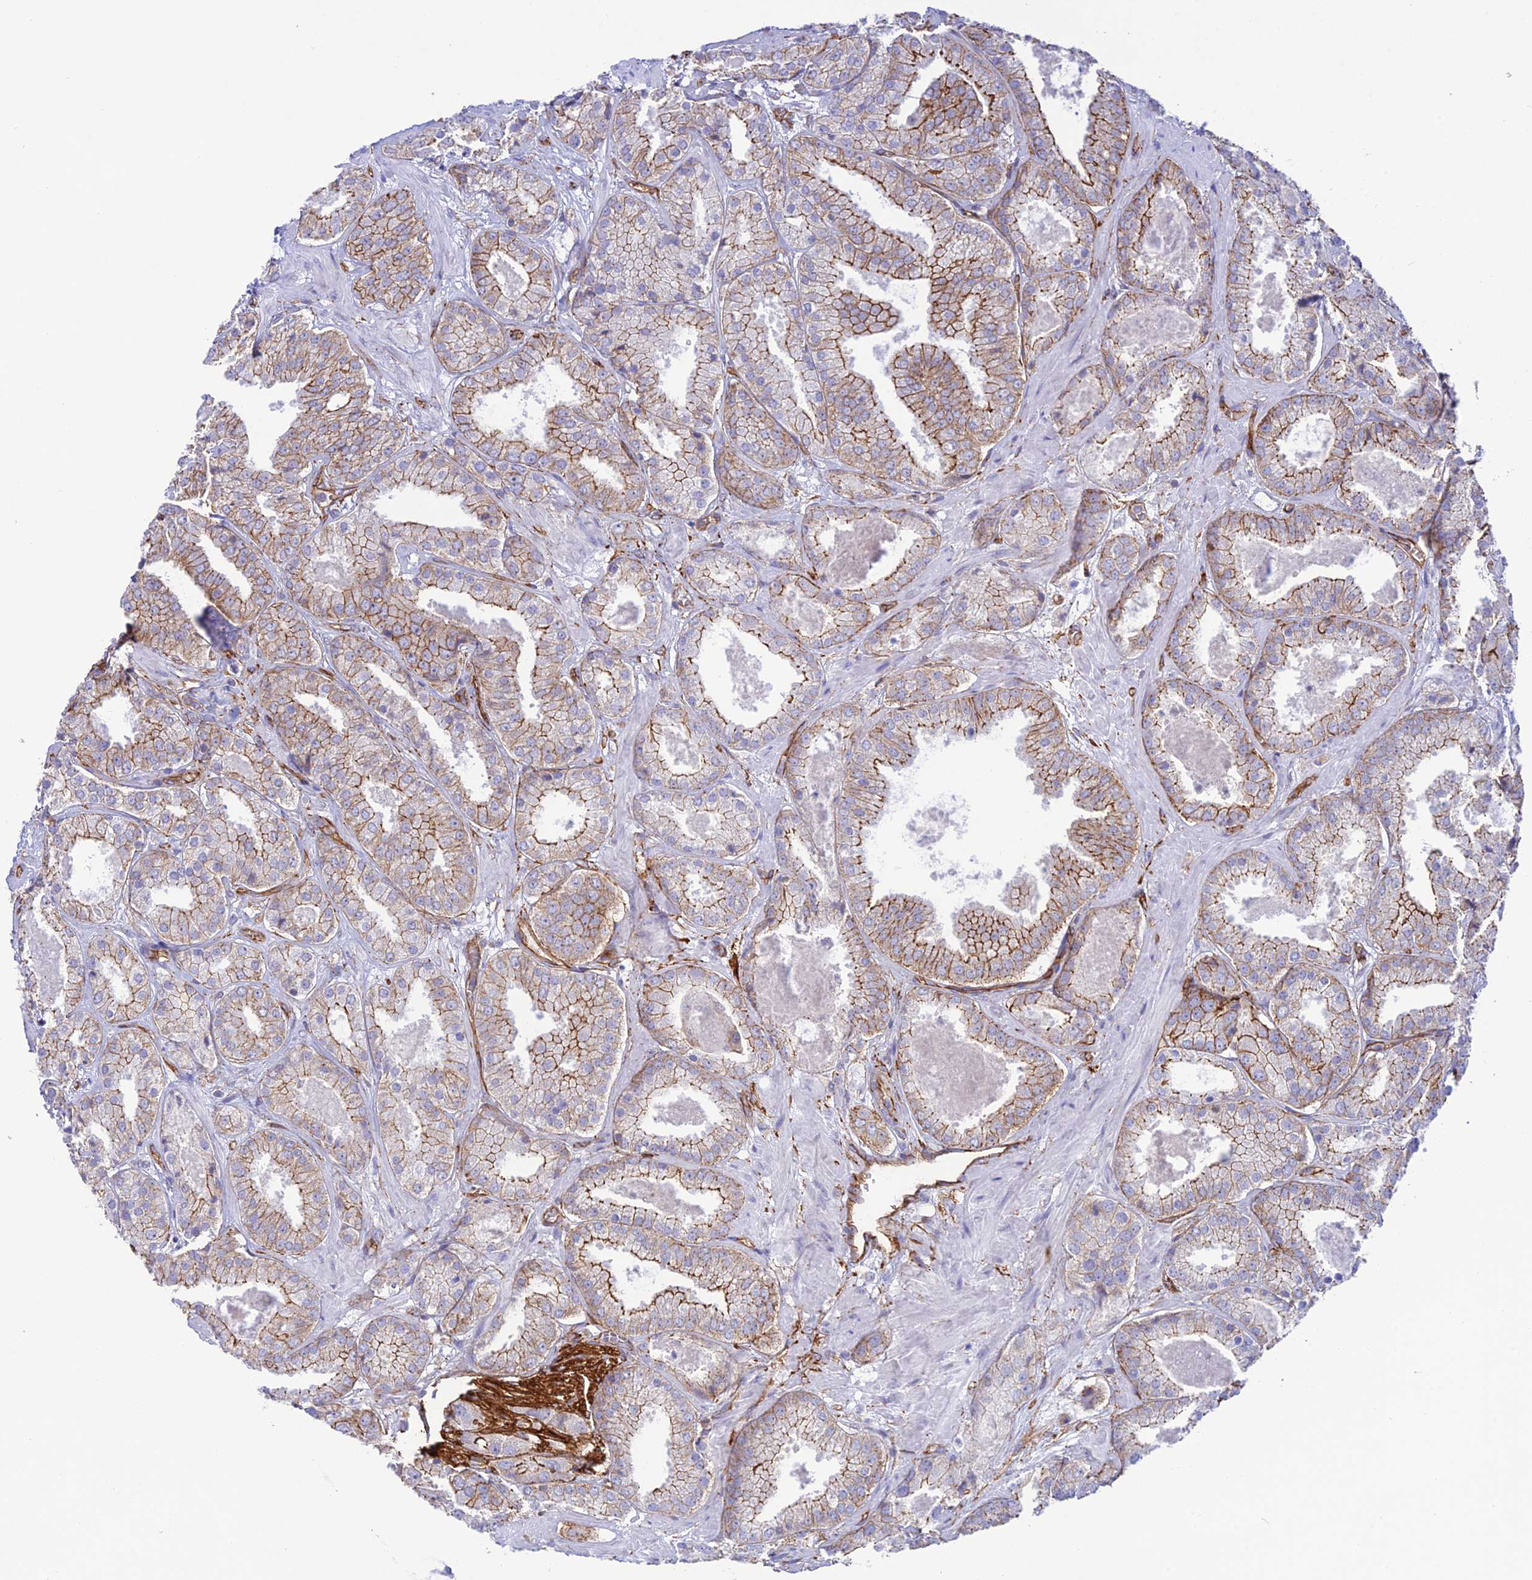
{"staining": {"intensity": "strong", "quantity": "25%-75%", "location": "cytoplasmic/membranous"}, "tissue": "prostate cancer", "cell_type": "Tumor cells", "image_type": "cancer", "snomed": [{"axis": "morphology", "description": "Adenocarcinoma, High grade"}, {"axis": "topography", "description": "Prostate"}], "caption": "An image of human prostate cancer (high-grade adenocarcinoma) stained for a protein displays strong cytoplasmic/membranous brown staining in tumor cells. (Brightfield microscopy of DAB IHC at high magnification).", "gene": "YPEL5", "patient": {"sex": "male", "age": 63}}